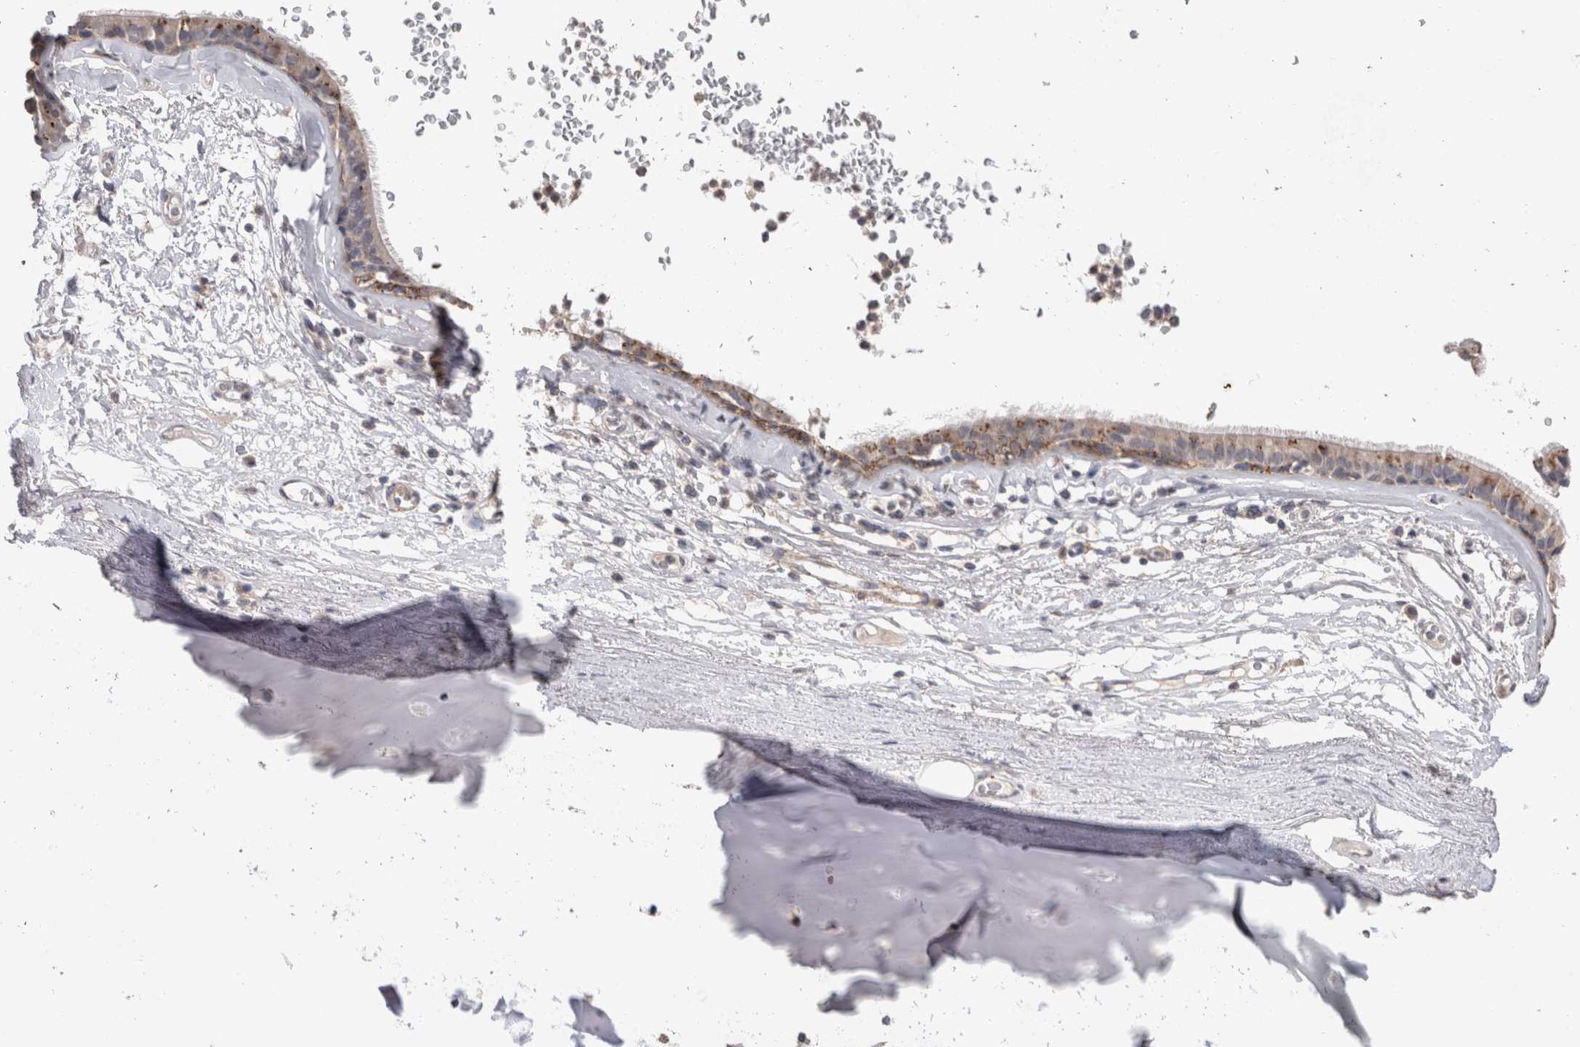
{"staining": {"intensity": "negative", "quantity": "none", "location": "none"}, "tissue": "adipose tissue", "cell_type": "Adipocytes", "image_type": "normal", "snomed": [{"axis": "morphology", "description": "Normal tissue, NOS"}, {"axis": "topography", "description": "Cartilage tissue"}], "caption": "Immunohistochemistry photomicrograph of unremarkable adipose tissue stained for a protein (brown), which exhibits no staining in adipocytes. (DAB immunohistochemistry (IHC) visualized using brightfield microscopy, high magnification).", "gene": "CDH6", "patient": {"sex": "female", "age": 63}}